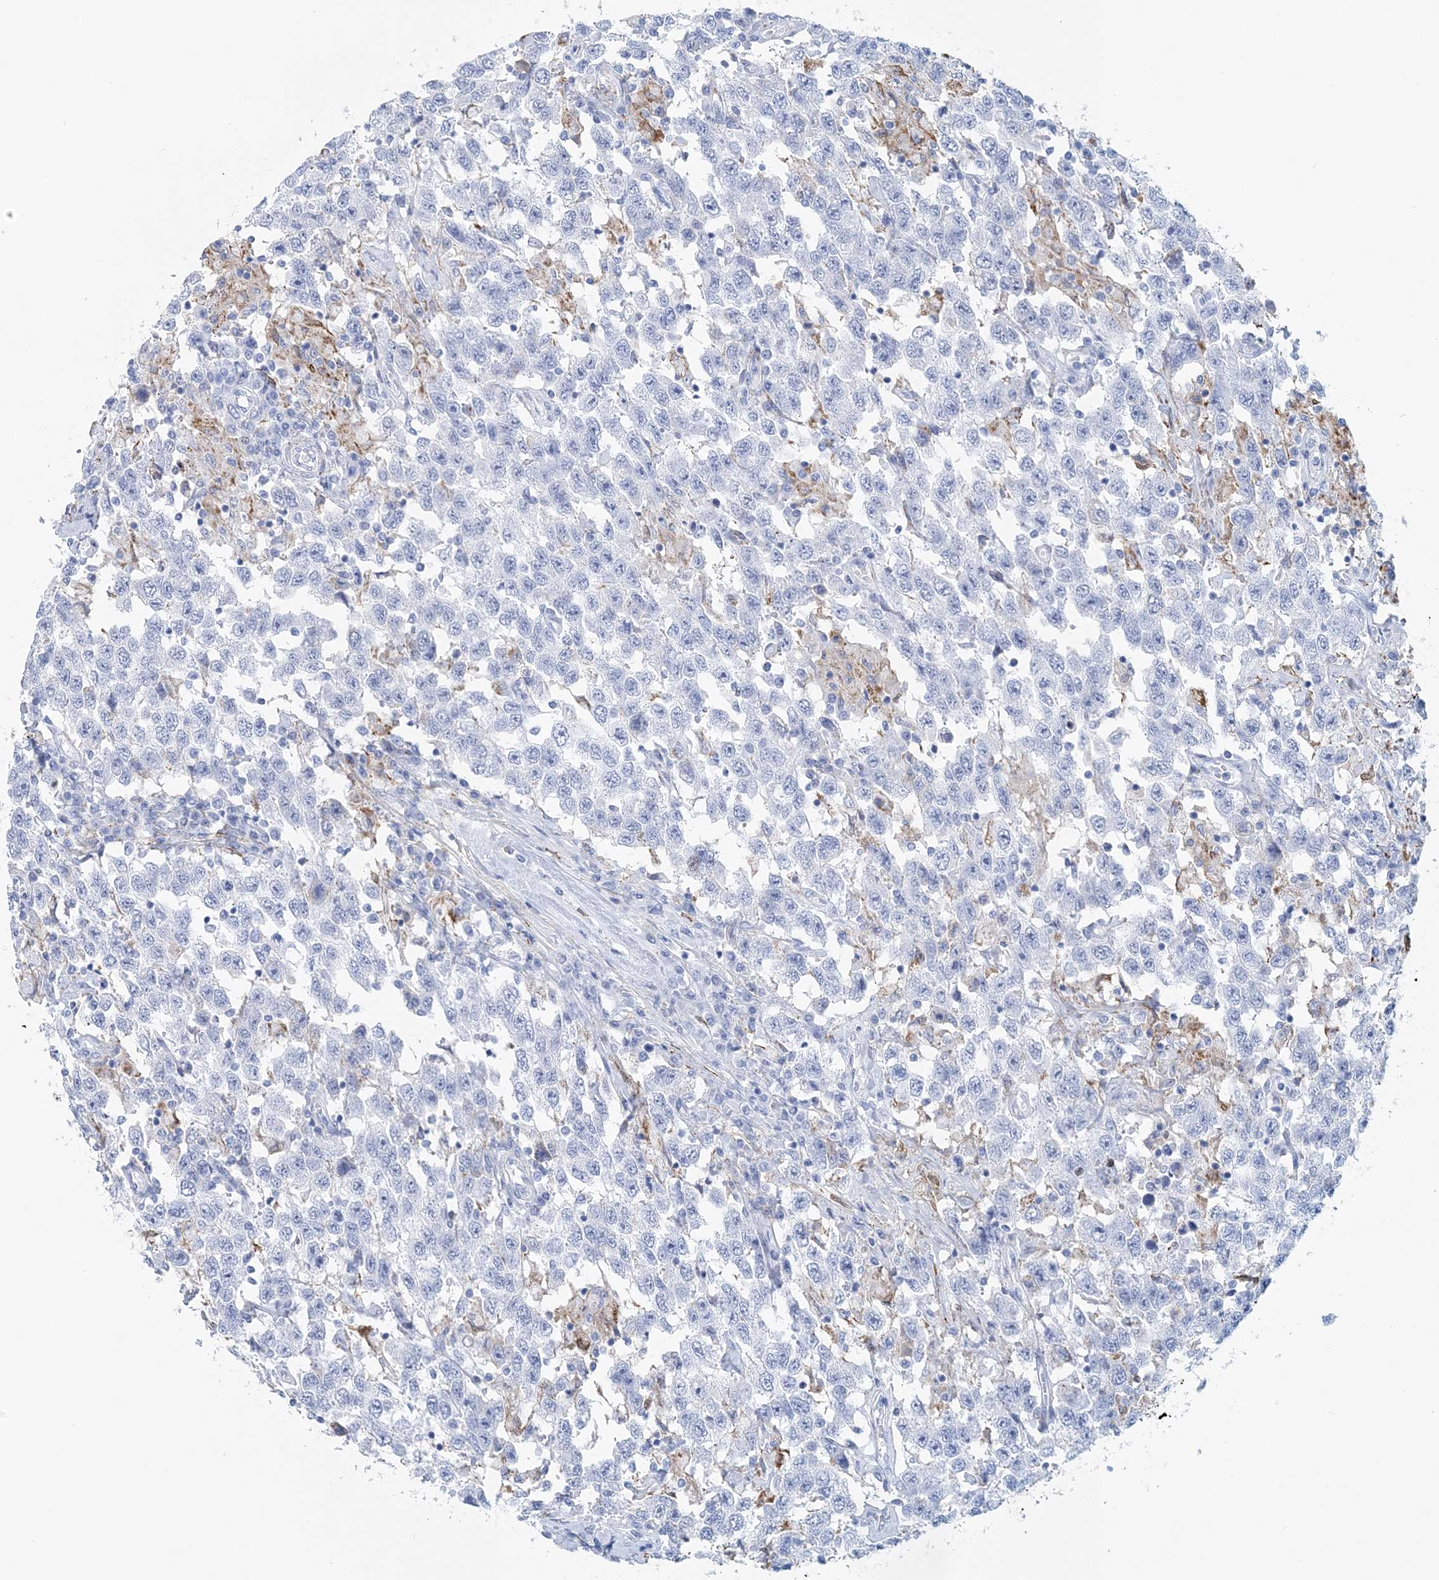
{"staining": {"intensity": "negative", "quantity": "none", "location": "none"}, "tissue": "testis cancer", "cell_type": "Tumor cells", "image_type": "cancer", "snomed": [{"axis": "morphology", "description": "Seminoma, NOS"}, {"axis": "topography", "description": "Testis"}], "caption": "There is no significant expression in tumor cells of testis seminoma. (DAB immunohistochemistry (IHC) visualized using brightfield microscopy, high magnification).", "gene": "NKX6-1", "patient": {"sex": "male", "age": 41}}